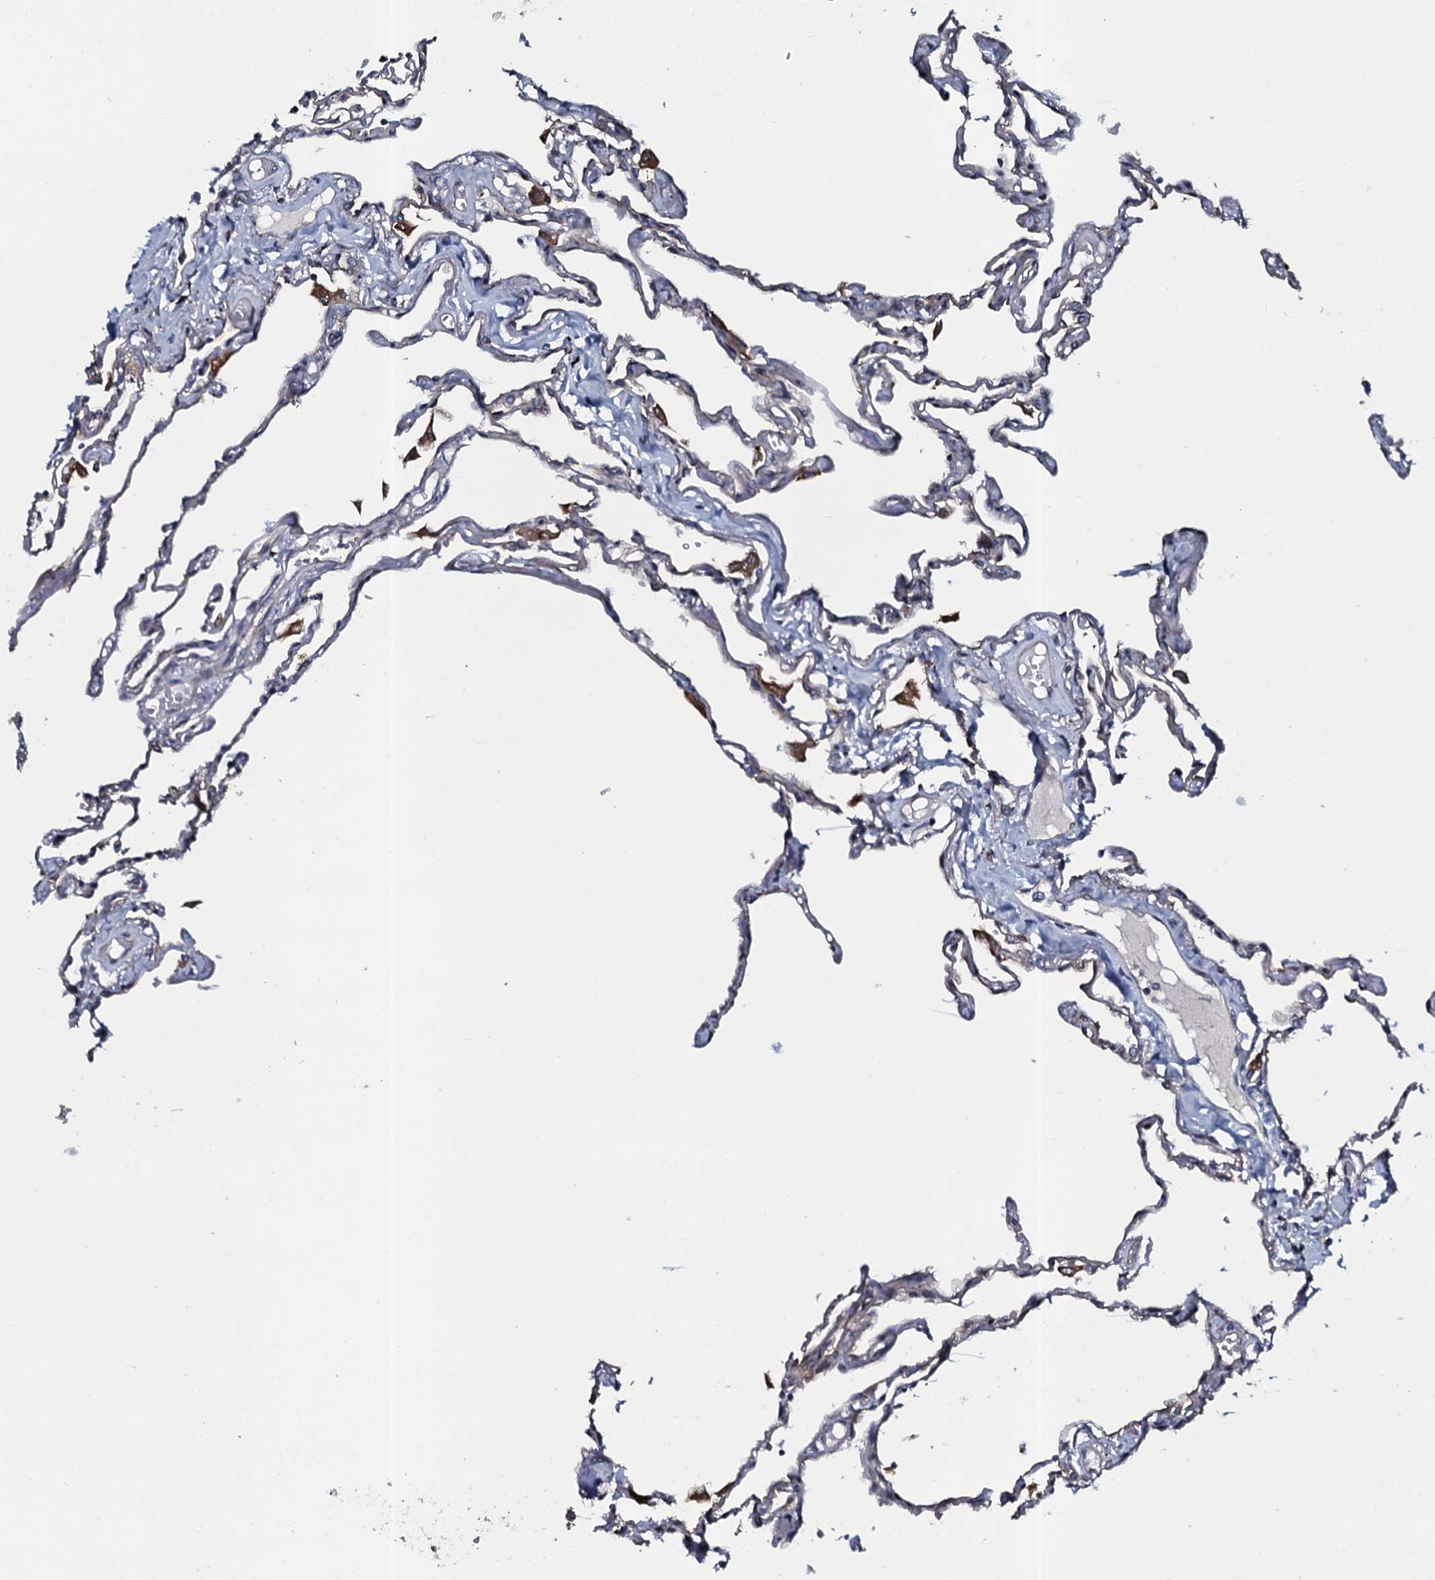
{"staining": {"intensity": "weak", "quantity": "25%-75%", "location": "cytoplasmic/membranous"}, "tissue": "lung", "cell_type": "Alveolar cells", "image_type": "normal", "snomed": [{"axis": "morphology", "description": "Normal tissue, NOS"}, {"axis": "topography", "description": "Lung"}], "caption": "A histopathology image of human lung stained for a protein displays weak cytoplasmic/membranous brown staining in alveolar cells. The staining was performed using DAB (3,3'-diaminobenzidine) to visualize the protein expression in brown, while the nuclei were stained in blue with hematoxylin (Magnification: 20x).", "gene": "TMEM151A", "patient": {"sex": "female", "age": 67}}